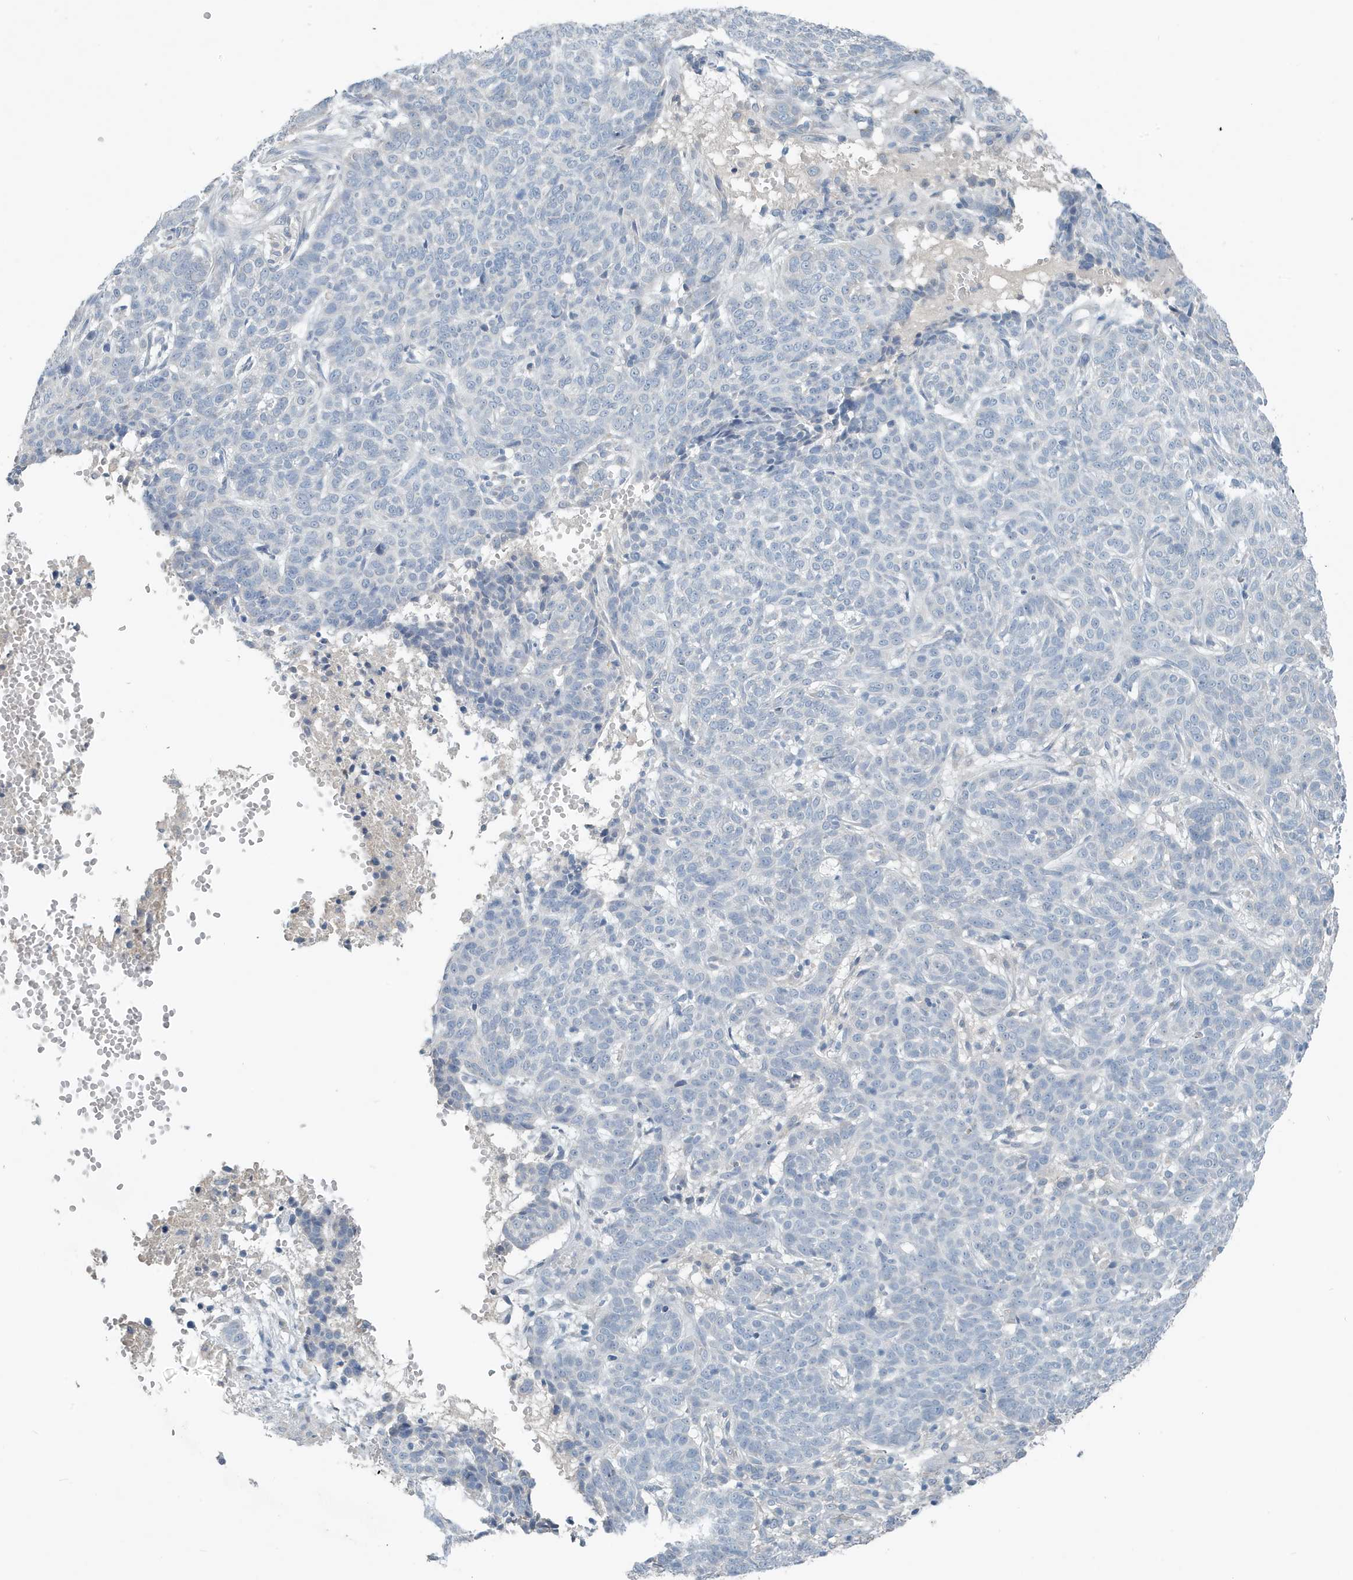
{"staining": {"intensity": "negative", "quantity": "none", "location": "none"}, "tissue": "skin cancer", "cell_type": "Tumor cells", "image_type": "cancer", "snomed": [{"axis": "morphology", "description": "Basal cell carcinoma"}, {"axis": "topography", "description": "Skin"}], "caption": "Protein analysis of skin cancer (basal cell carcinoma) reveals no significant expression in tumor cells.", "gene": "UGT2B4", "patient": {"sex": "male", "age": 85}}